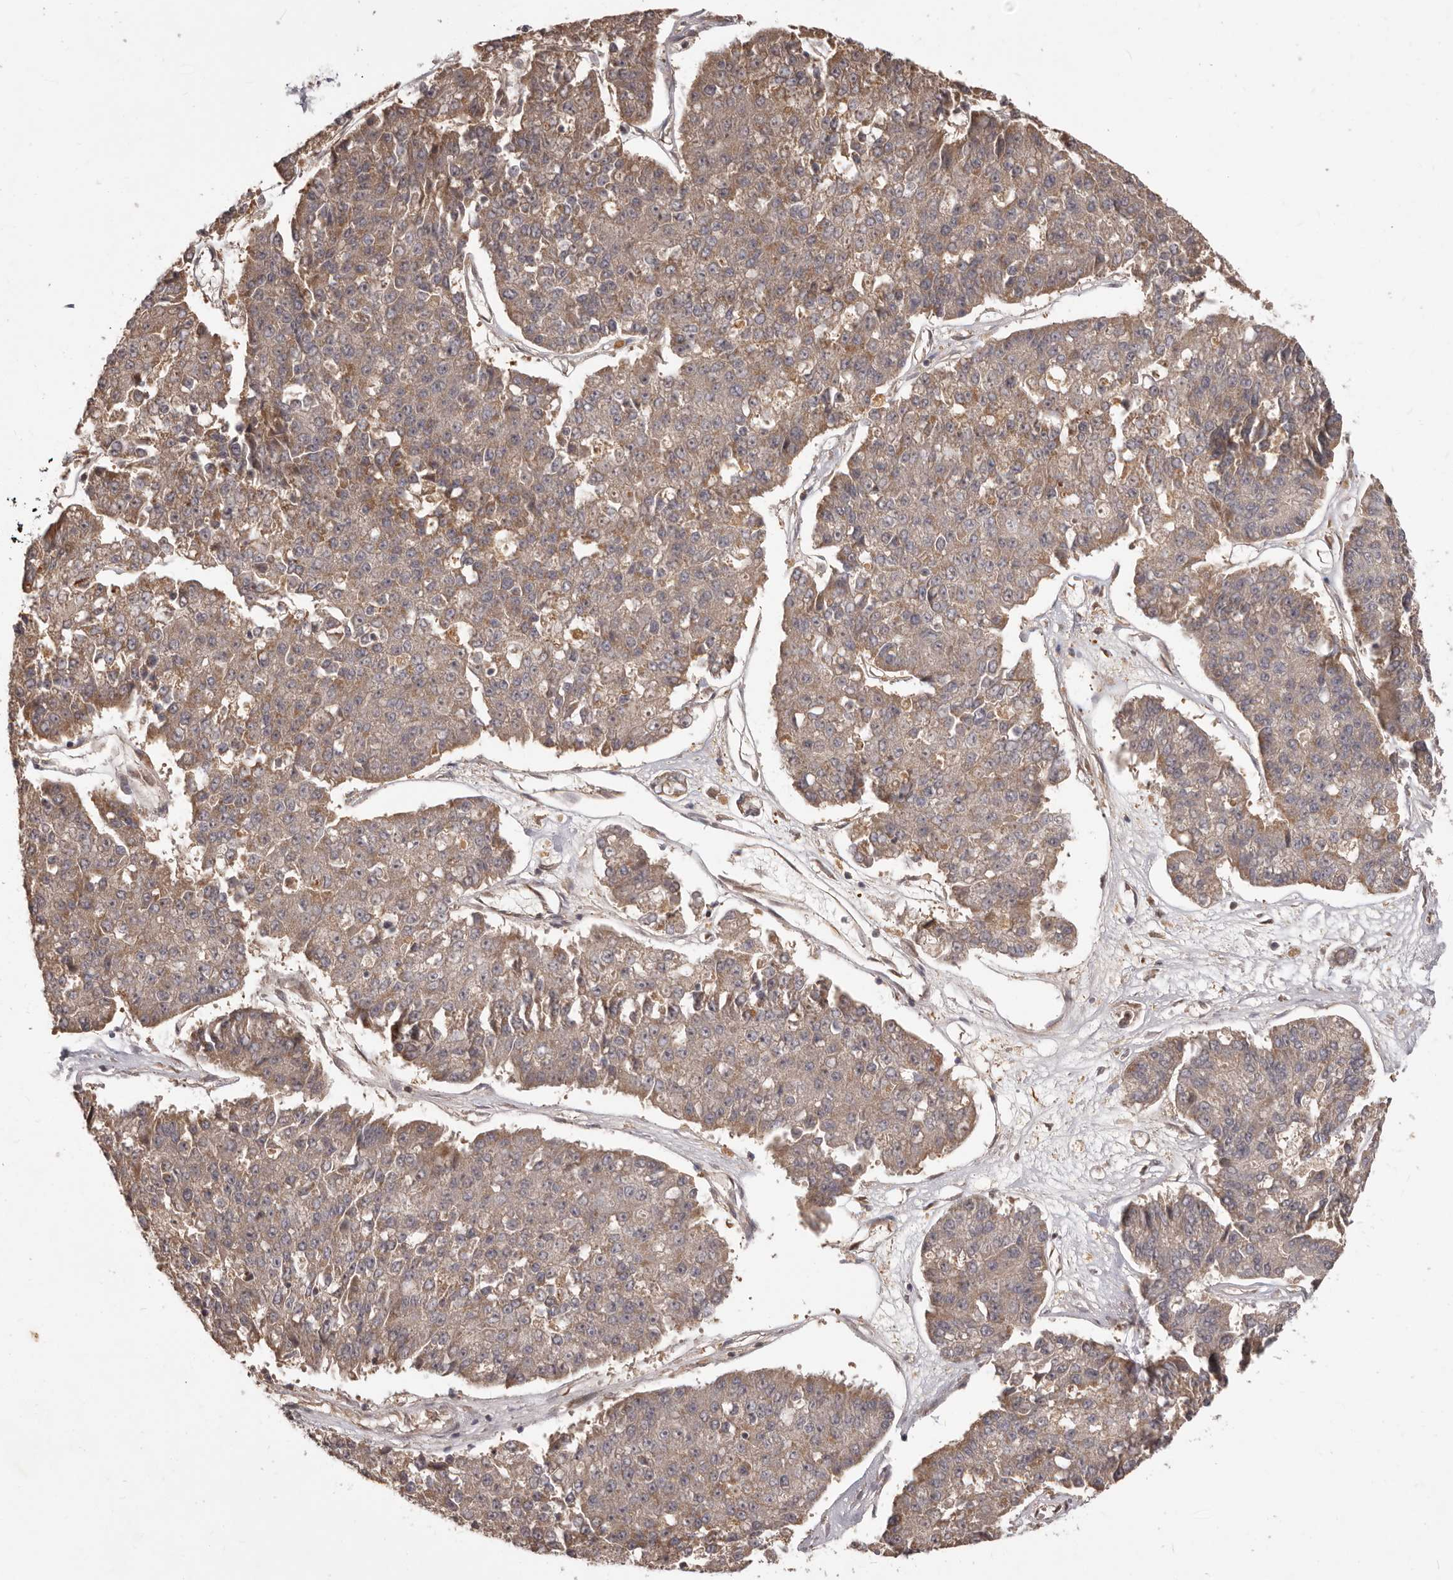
{"staining": {"intensity": "moderate", "quantity": ">75%", "location": "cytoplasmic/membranous"}, "tissue": "pancreatic cancer", "cell_type": "Tumor cells", "image_type": "cancer", "snomed": [{"axis": "morphology", "description": "Adenocarcinoma, NOS"}, {"axis": "topography", "description": "Pancreas"}], "caption": "IHC of adenocarcinoma (pancreatic) demonstrates medium levels of moderate cytoplasmic/membranous staining in about >75% of tumor cells.", "gene": "MTO1", "patient": {"sex": "male", "age": 50}}